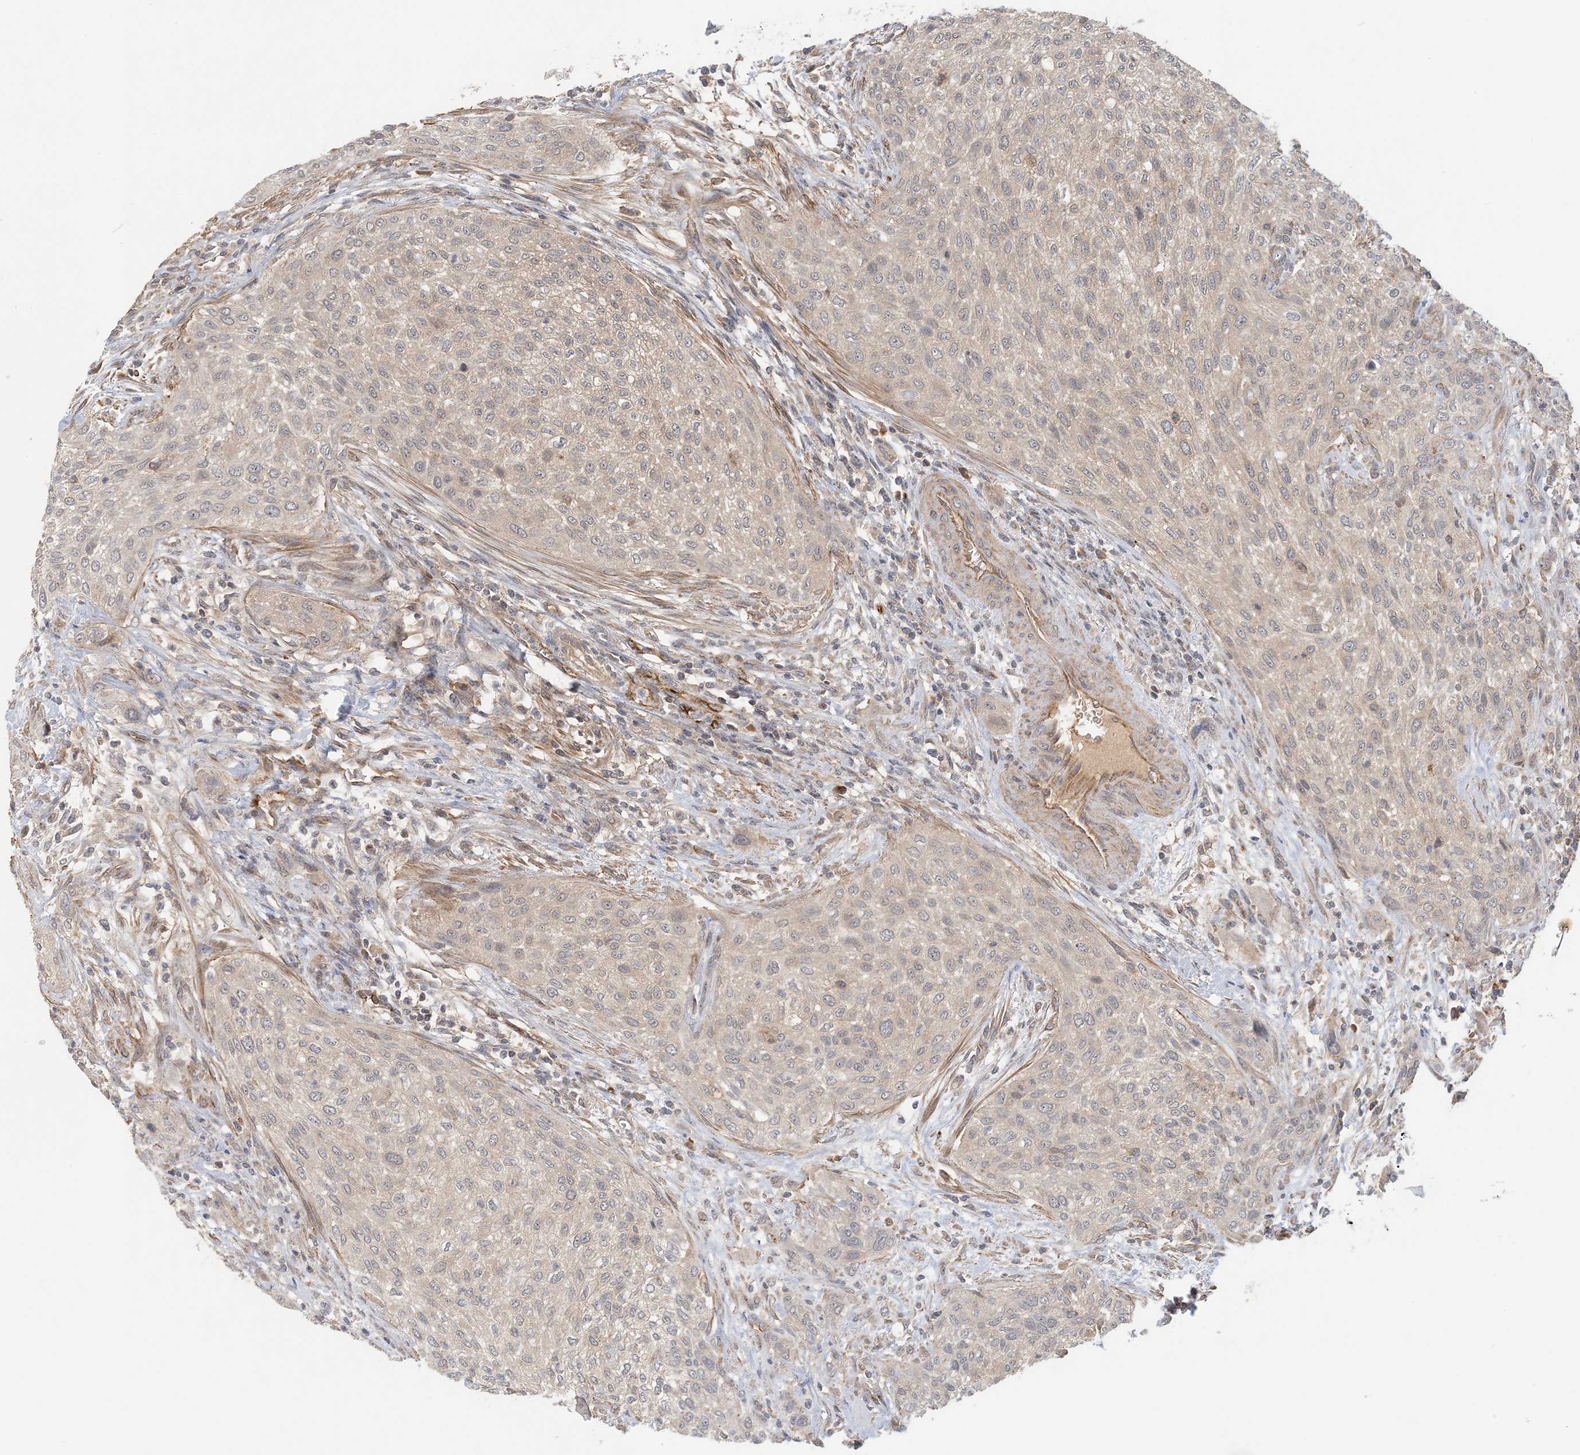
{"staining": {"intensity": "negative", "quantity": "none", "location": "none"}, "tissue": "urothelial cancer", "cell_type": "Tumor cells", "image_type": "cancer", "snomed": [{"axis": "morphology", "description": "Urothelial carcinoma, High grade"}, {"axis": "topography", "description": "Urinary bladder"}], "caption": "Urothelial carcinoma (high-grade) was stained to show a protein in brown. There is no significant positivity in tumor cells.", "gene": "ZBTB3", "patient": {"sex": "male", "age": 35}}